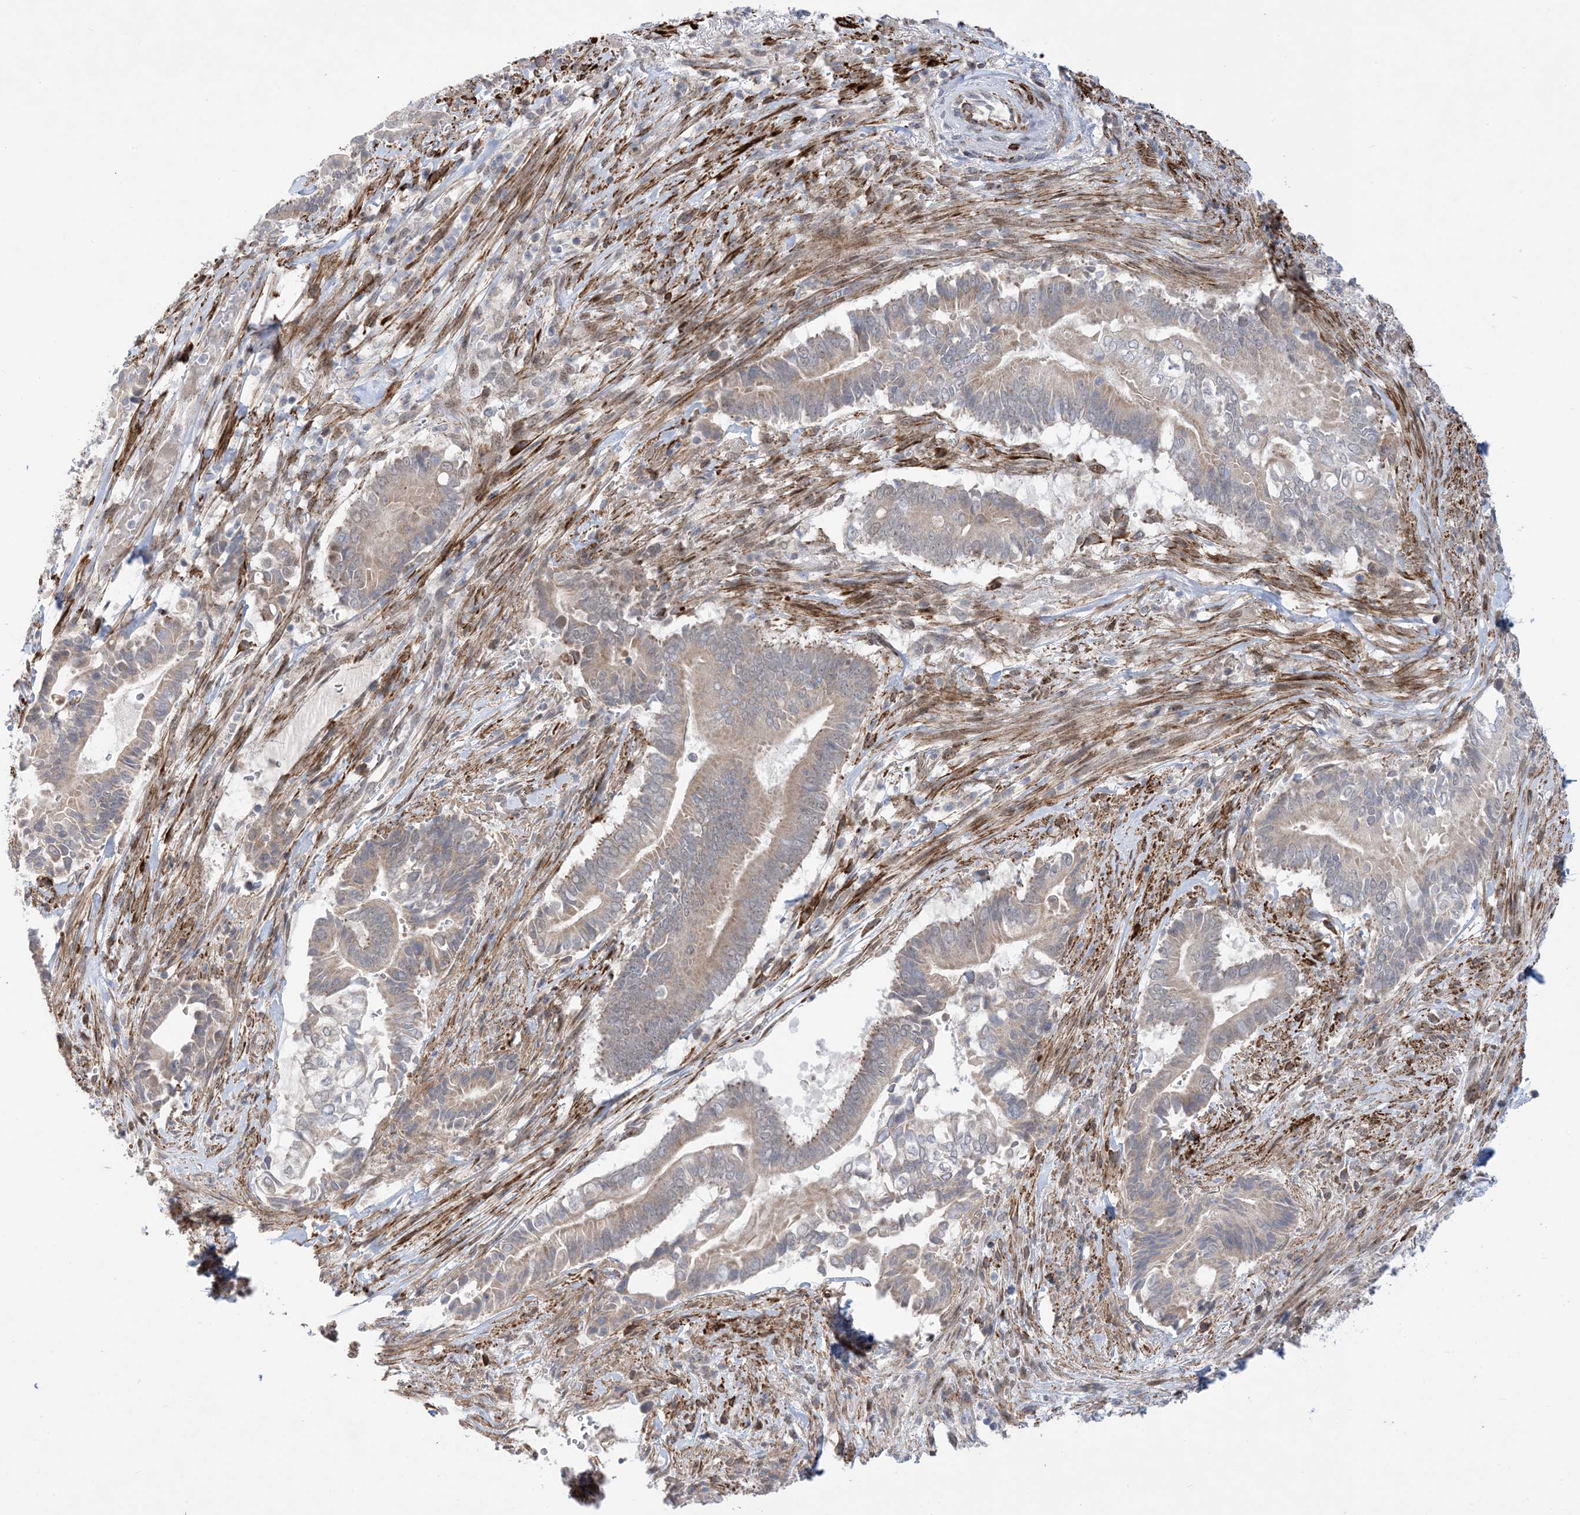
{"staining": {"intensity": "weak", "quantity": "25%-75%", "location": "cytoplasmic/membranous"}, "tissue": "pancreatic cancer", "cell_type": "Tumor cells", "image_type": "cancer", "snomed": [{"axis": "morphology", "description": "Adenocarcinoma, NOS"}, {"axis": "topography", "description": "Pancreas"}], "caption": "A high-resolution photomicrograph shows immunohistochemistry (IHC) staining of pancreatic cancer, which exhibits weak cytoplasmic/membranous expression in approximately 25%-75% of tumor cells. (IHC, brightfield microscopy, high magnification).", "gene": "ZNF8", "patient": {"sex": "male", "age": 68}}